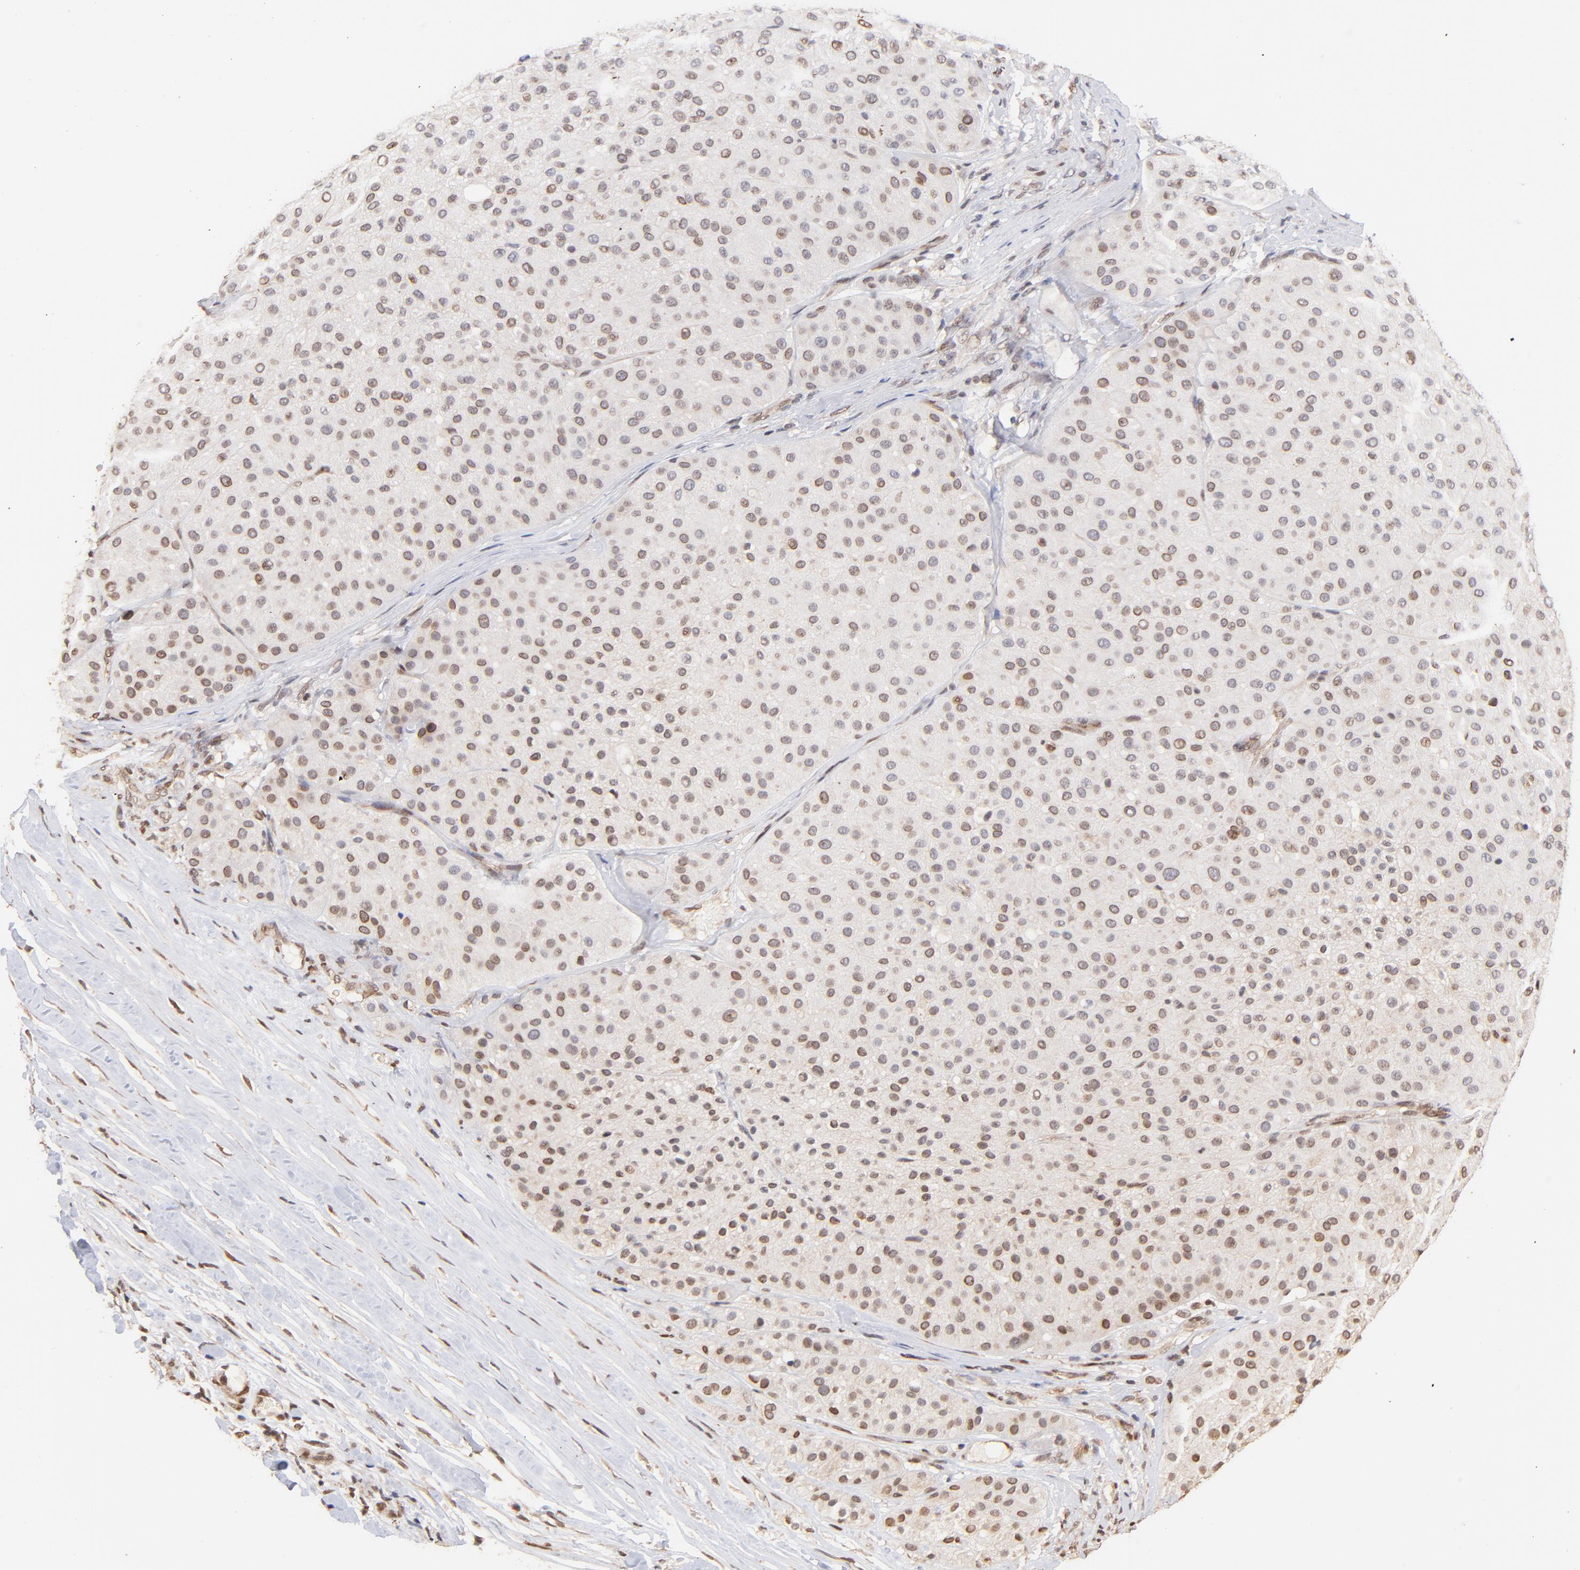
{"staining": {"intensity": "weak", "quantity": "25%-75%", "location": "cytoplasmic/membranous,nuclear"}, "tissue": "melanoma", "cell_type": "Tumor cells", "image_type": "cancer", "snomed": [{"axis": "morphology", "description": "Normal tissue, NOS"}, {"axis": "morphology", "description": "Malignant melanoma, Metastatic site"}, {"axis": "topography", "description": "Skin"}], "caption": "Immunohistochemical staining of malignant melanoma (metastatic site) reveals low levels of weak cytoplasmic/membranous and nuclear expression in about 25%-75% of tumor cells. (Stains: DAB (3,3'-diaminobenzidine) in brown, nuclei in blue, Microscopy: brightfield microscopy at high magnification).", "gene": "ZFP92", "patient": {"sex": "male", "age": 41}}